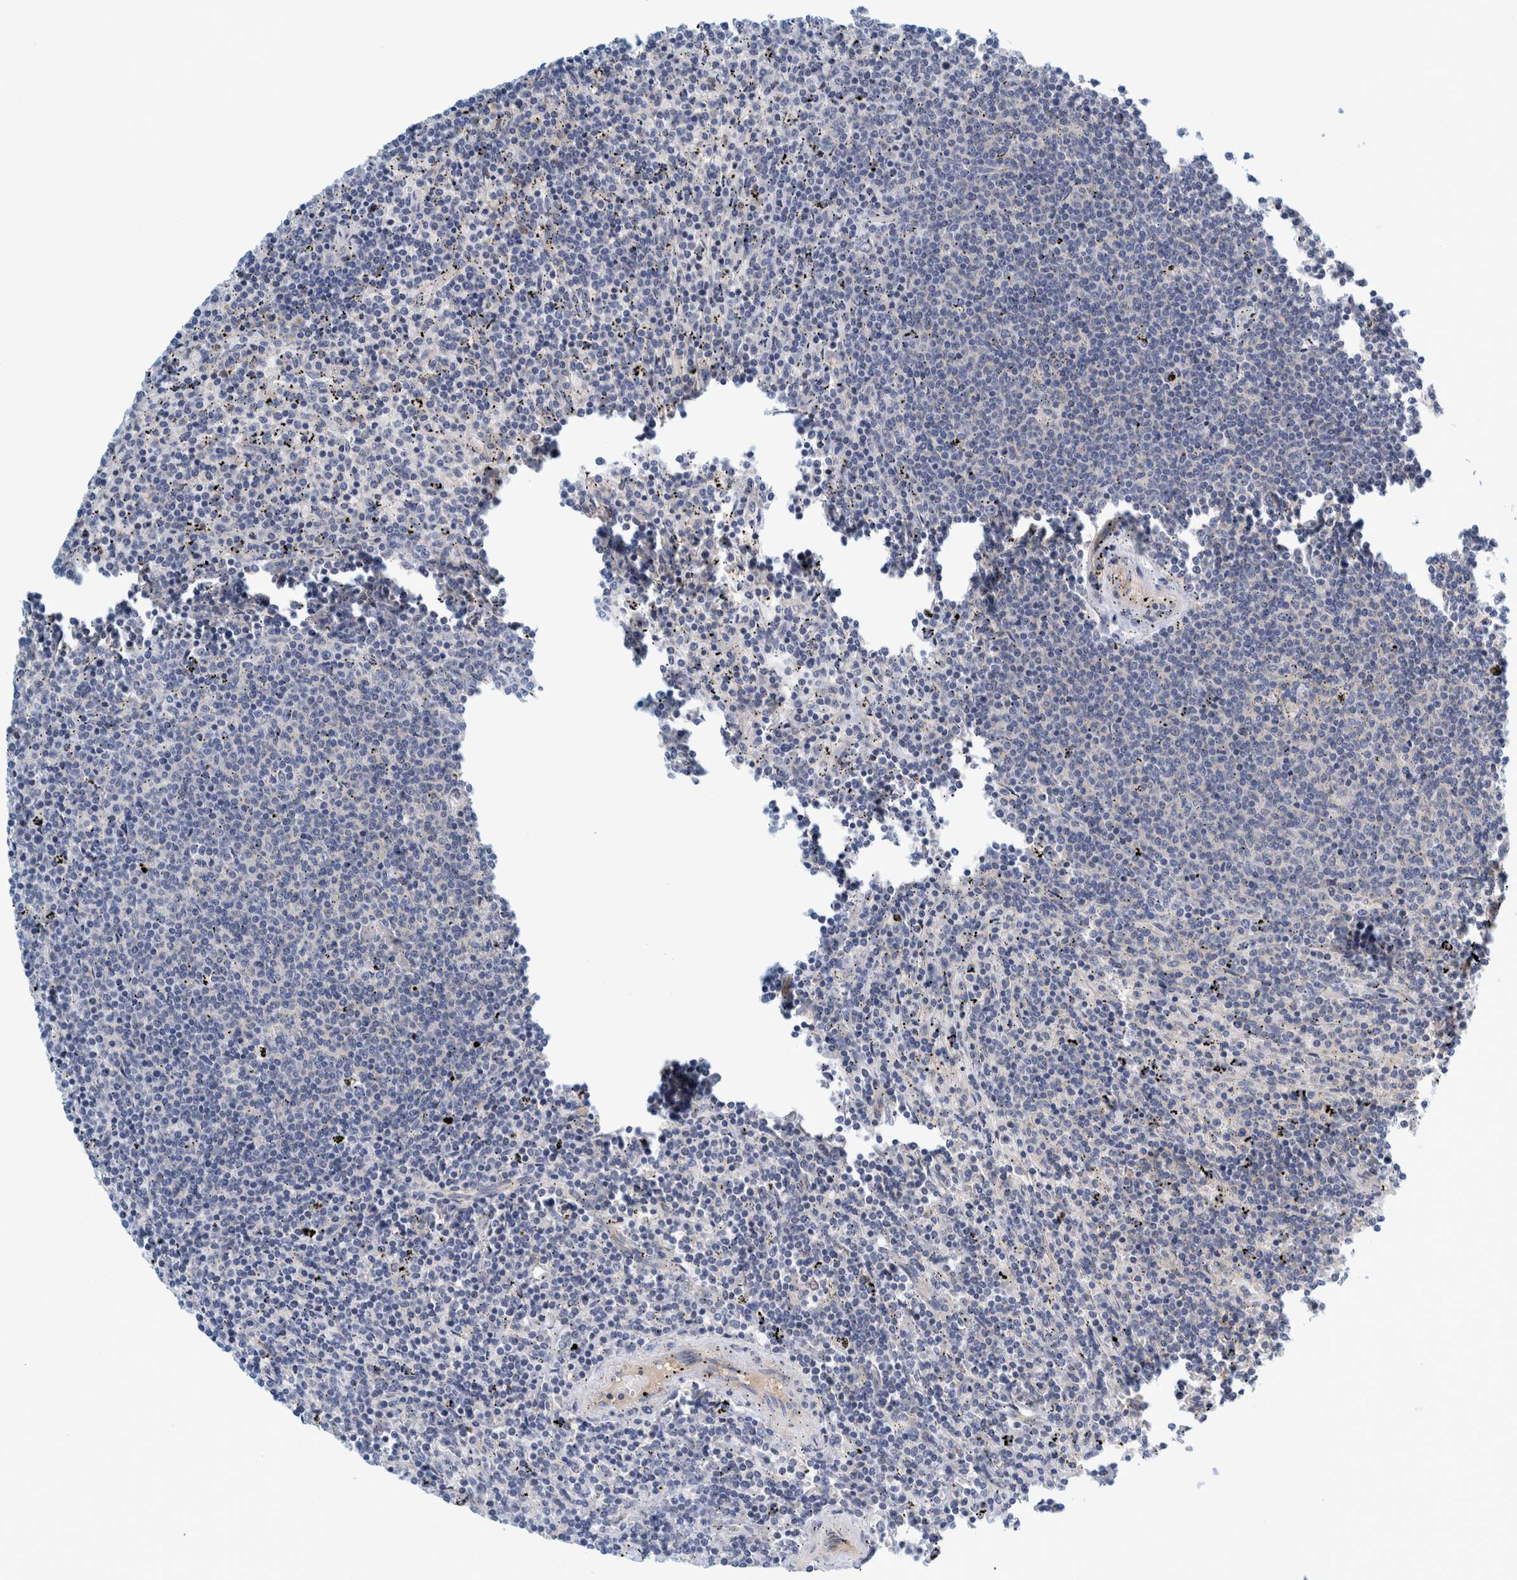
{"staining": {"intensity": "negative", "quantity": "none", "location": "none"}, "tissue": "lymphoma", "cell_type": "Tumor cells", "image_type": "cancer", "snomed": [{"axis": "morphology", "description": "Malignant lymphoma, non-Hodgkin's type, Low grade"}, {"axis": "topography", "description": "Spleen"}], "caption": "Immunohistochemistry of lymphoma shows no expression in tumor cells.", "gene": "ZNF324B", "patient": {"sex": "female", "age": 50}}